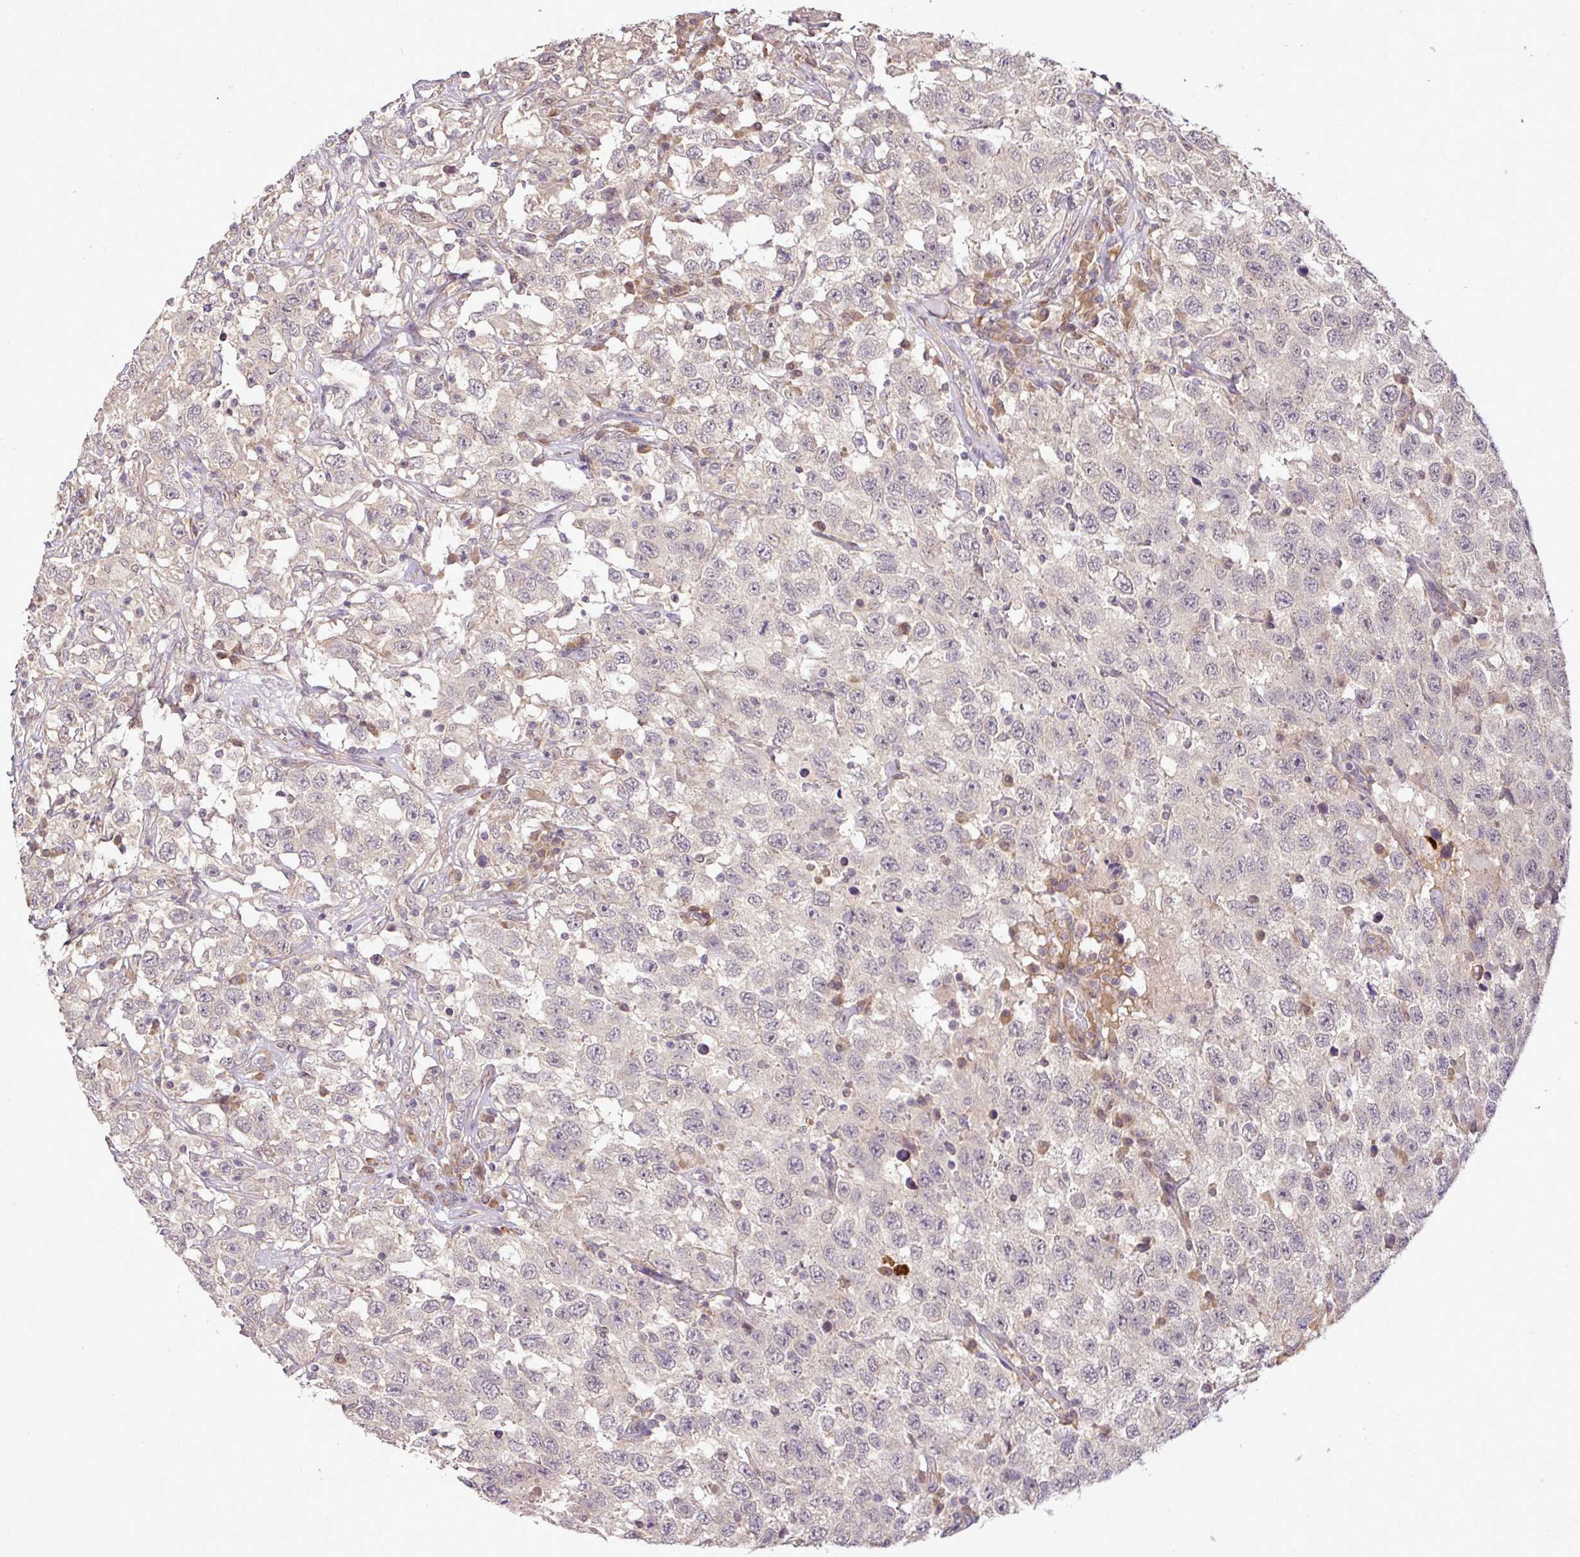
{"staining": {"intensity": "negative", "quantity": "none", "location": "none"}, "tissue": "testis cancer", "cell_type": "Tumor cells", "image_type": "cancer", "snomed": [{"axis": "morphology", "description": "Seminoma, NOS"}, {"axis": "topography", "description": "Testis"}], "caption": "An image of human seminoma (testis) is negative for staining in tumor cells.", "gene": "DNAAF4", "patient": {"sex": "male", "age": 41}}